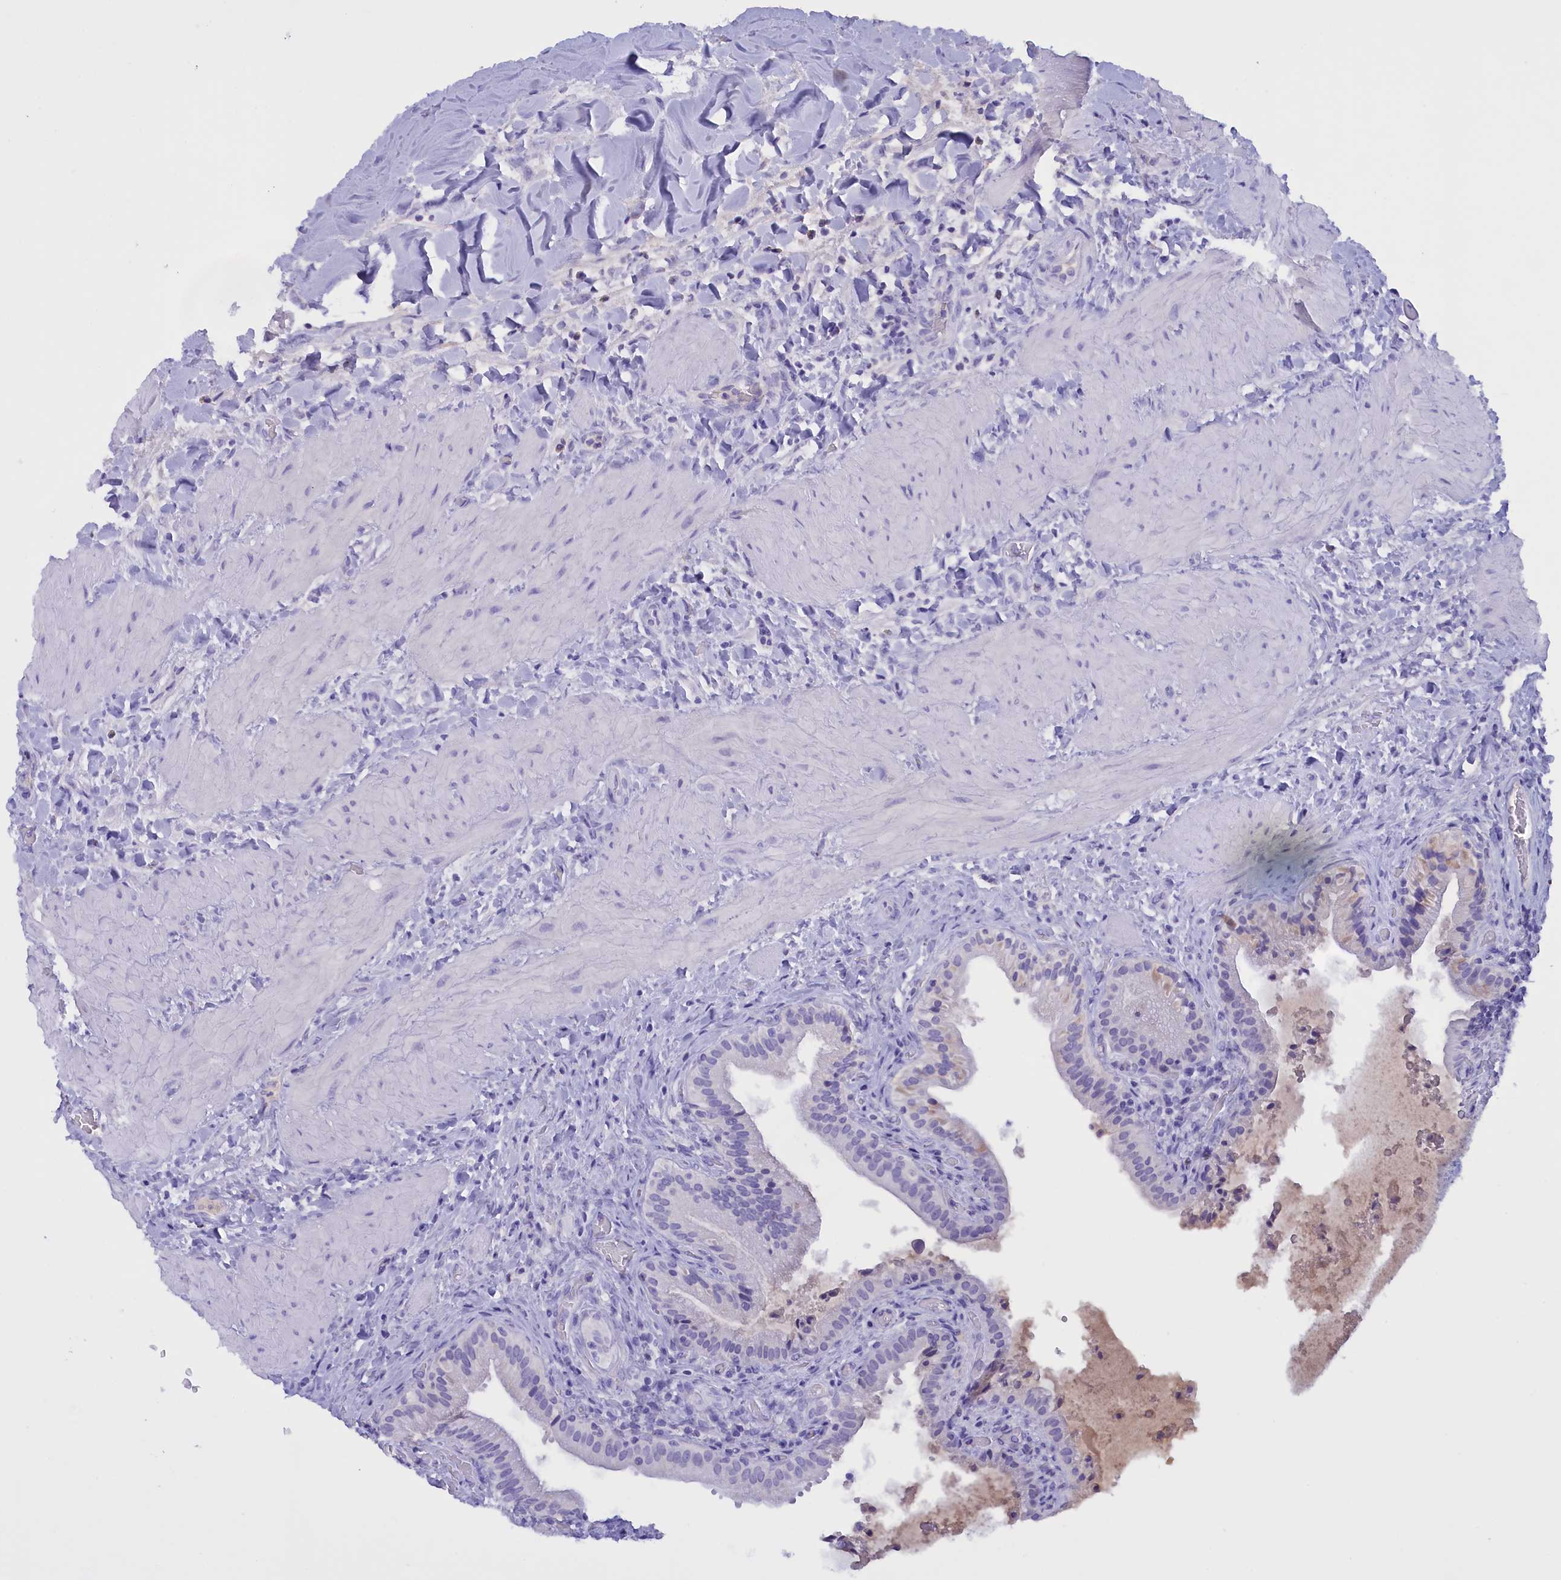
{"staining": {"intensity": "negative", "quantity": "none", "location": "none"}, "tissue": "gallbladder", "cell_type": "Glandular cells", "image_type": "normal", "snomed": [{"axis": "morphology", "description": "Normal tissue, NOS"}, {"axis": "topography", "description": "Gallbladder"}], "caption": "Immunohistochemical staining of unremarkable gallbladder exhibits no significant staining in glandular cells. (IHC, brightfield microscopy, high magnification).", "gene": "PROK2", "patient": {"sex": "male", "age": 24}}